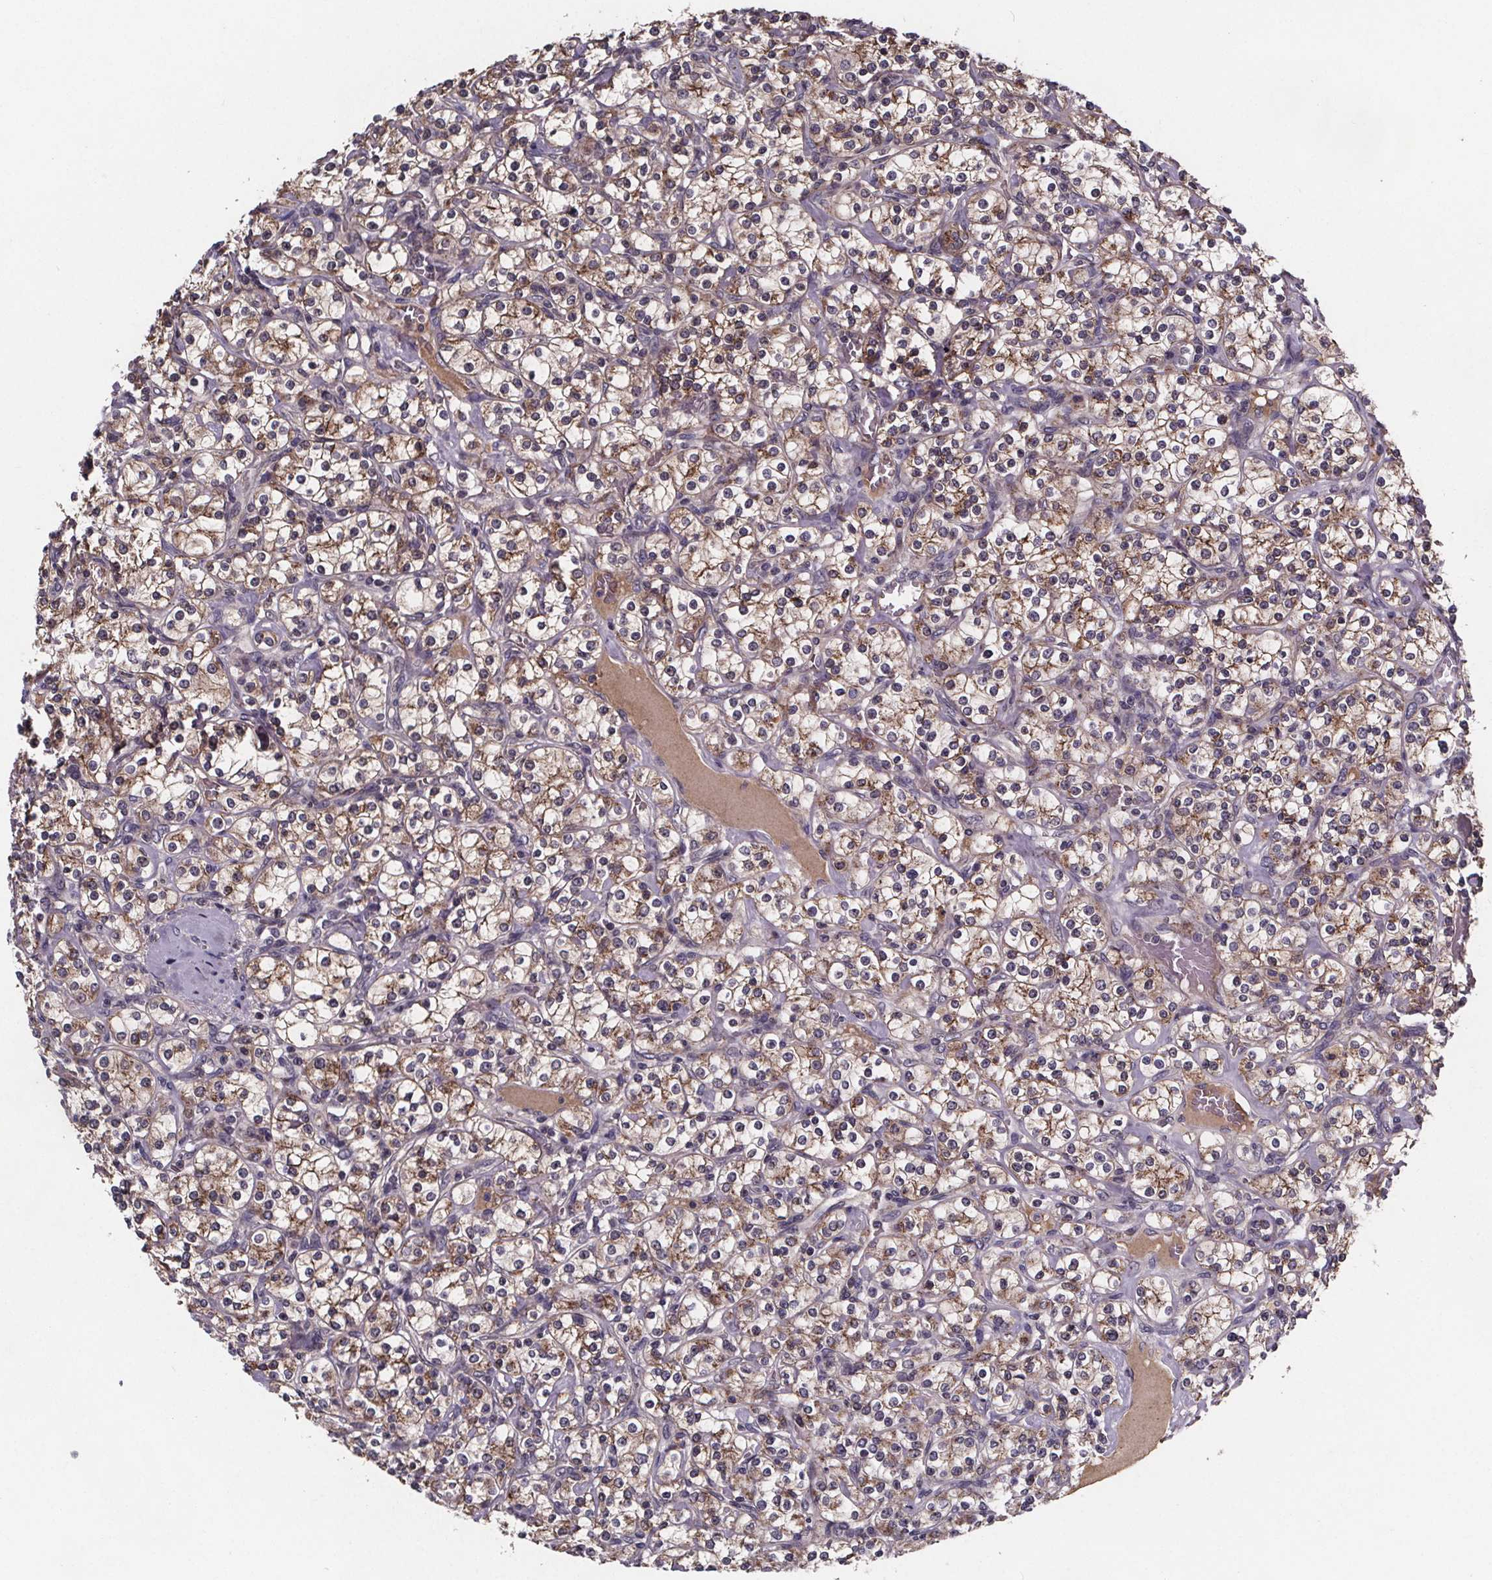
{"staining": {"intensity": "moderate", "quantity": "<25%", "location": "cytoplasmic/membranous"}, "tissue": "renal cancer", "cell_type": "Tumor cells", "image_type": "cancer", "snomed": [{"axis": "morphology", "description": "Adenocarcinoma, NOS"}, {"axis": "topography", "description": "Kidney"}], "caption": "Human renal cancer (adenocarcinoma) stained for a protein (brown) displays moderate cytoplasmic/membranous positive expression in about <25% of tumor cells.", "gene": "FASTKD3", "patient": {"sex": "male", "age": 77}}